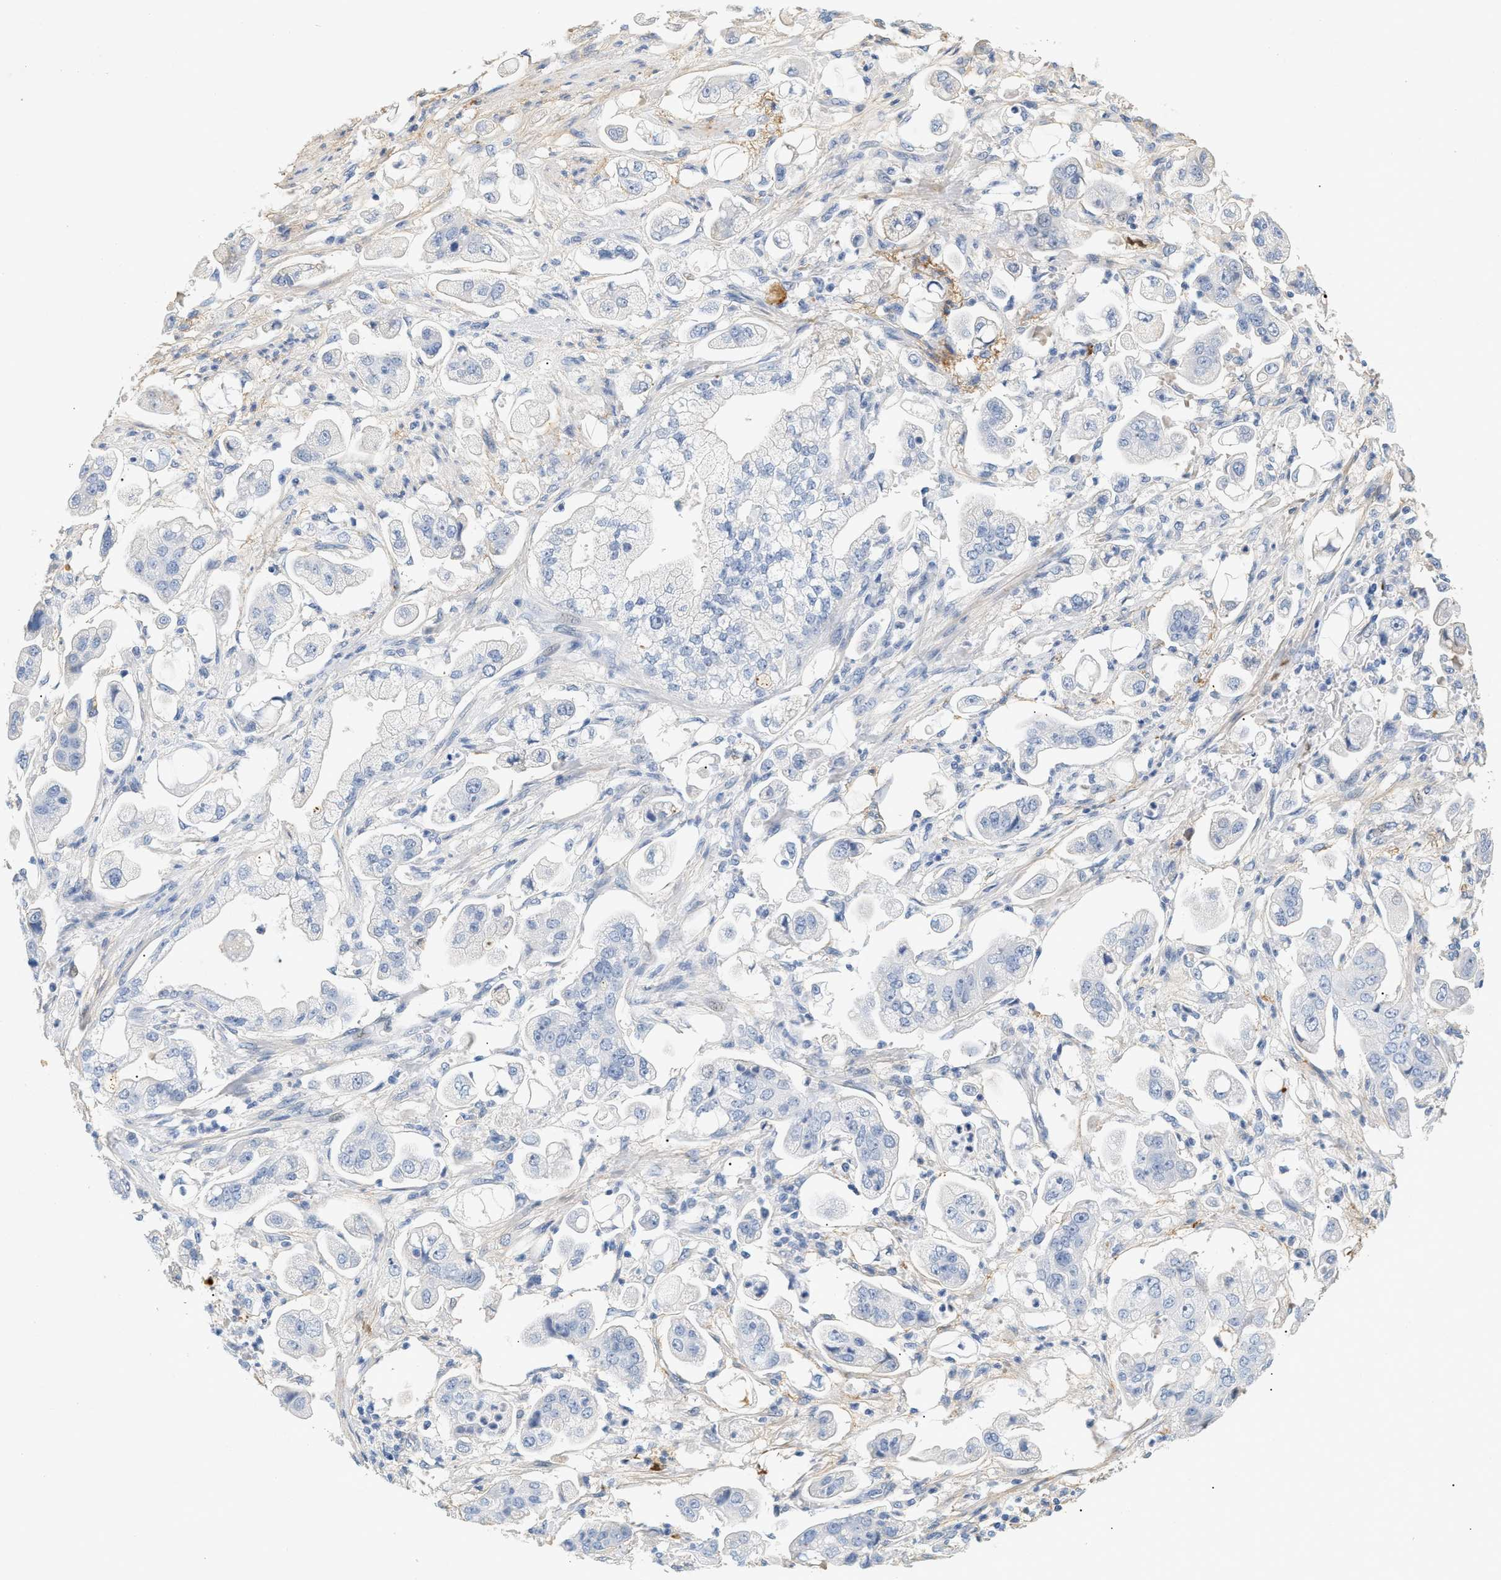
{"staining": {"intensity": "negative", "quantity": "none", "location": "none"}, "tissue": "stomach cancer", "cell_type": "Tumor cells", "image_type": "cancer", "snomed": [{"axis": "morphology", "description": "Adenocarcinoma, NOS"}, {"axis": "topography", "description": "Stomach"}], "caption": "The photomicrograph reveals no staining of tumor cells in adenocarcinoma (stomach). (Stains: DAB (3,3'-diaminobenzidine) immunohistochemistry with hematoxylin counter stain, Microscopy: brightfield microscopy at high magnification).", "gene": "CFH", "patient": {"sex": "male", "age": 62}}